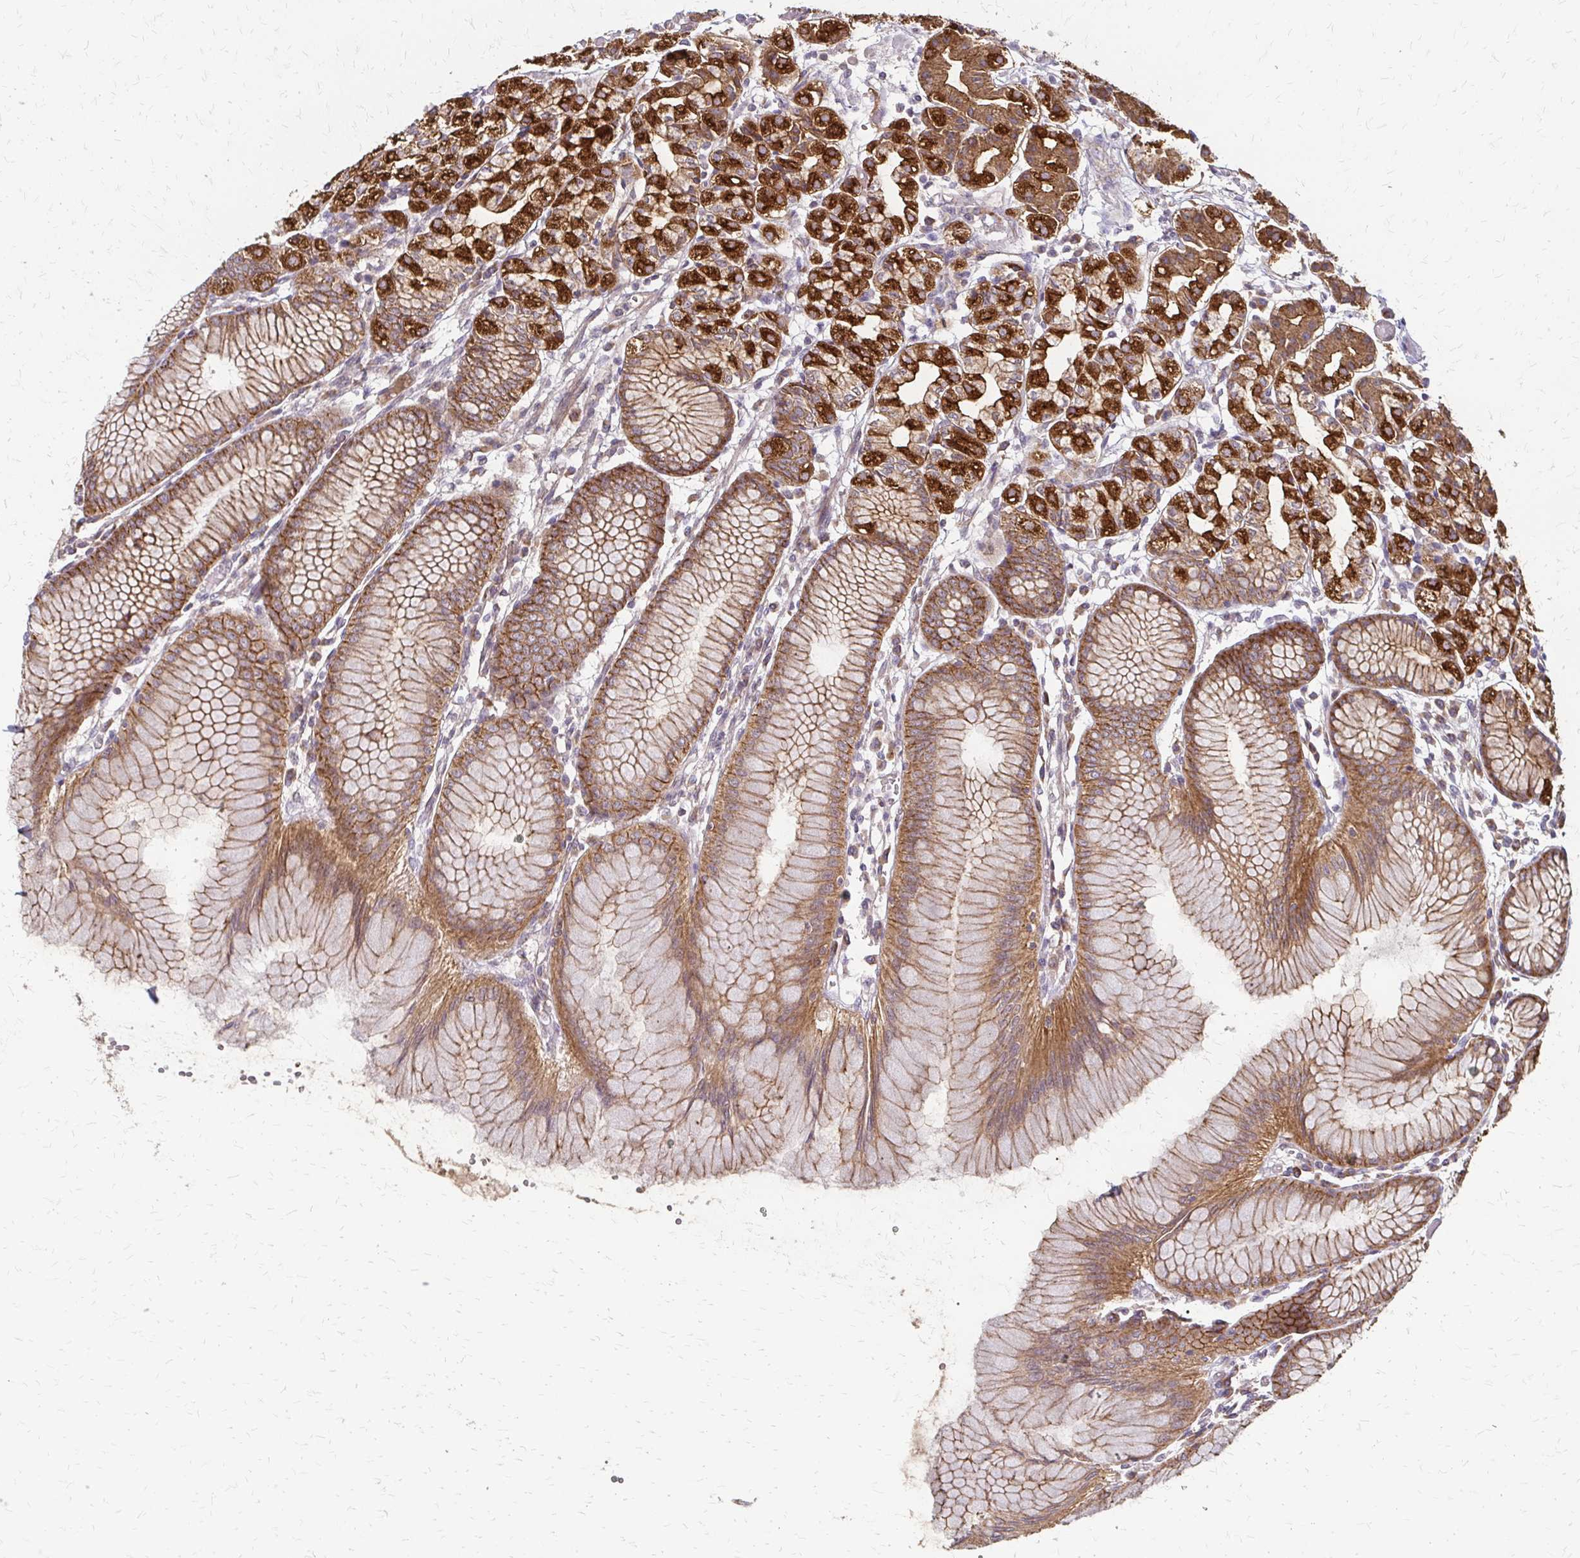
{"staining": {"intensity": "strong", "quantity": ">75%", "location": "cytoplasmic/membranous"}, "tissue": "stomach", "cell_type": "Glandular cells", "image_type": "normal", "snomed": [{"axis": "morphology", "description": "Normal tissue, NOS"}, {"axis": "topography", "description": "Stomach"}], "caption": "Strong cytoplasmic/membranous staining for a protein is seen in about >75% of glandular cells of normal stomach using IHC.", "gene": "ZNF383", "patient": {"sex": "female", "age": 57}}